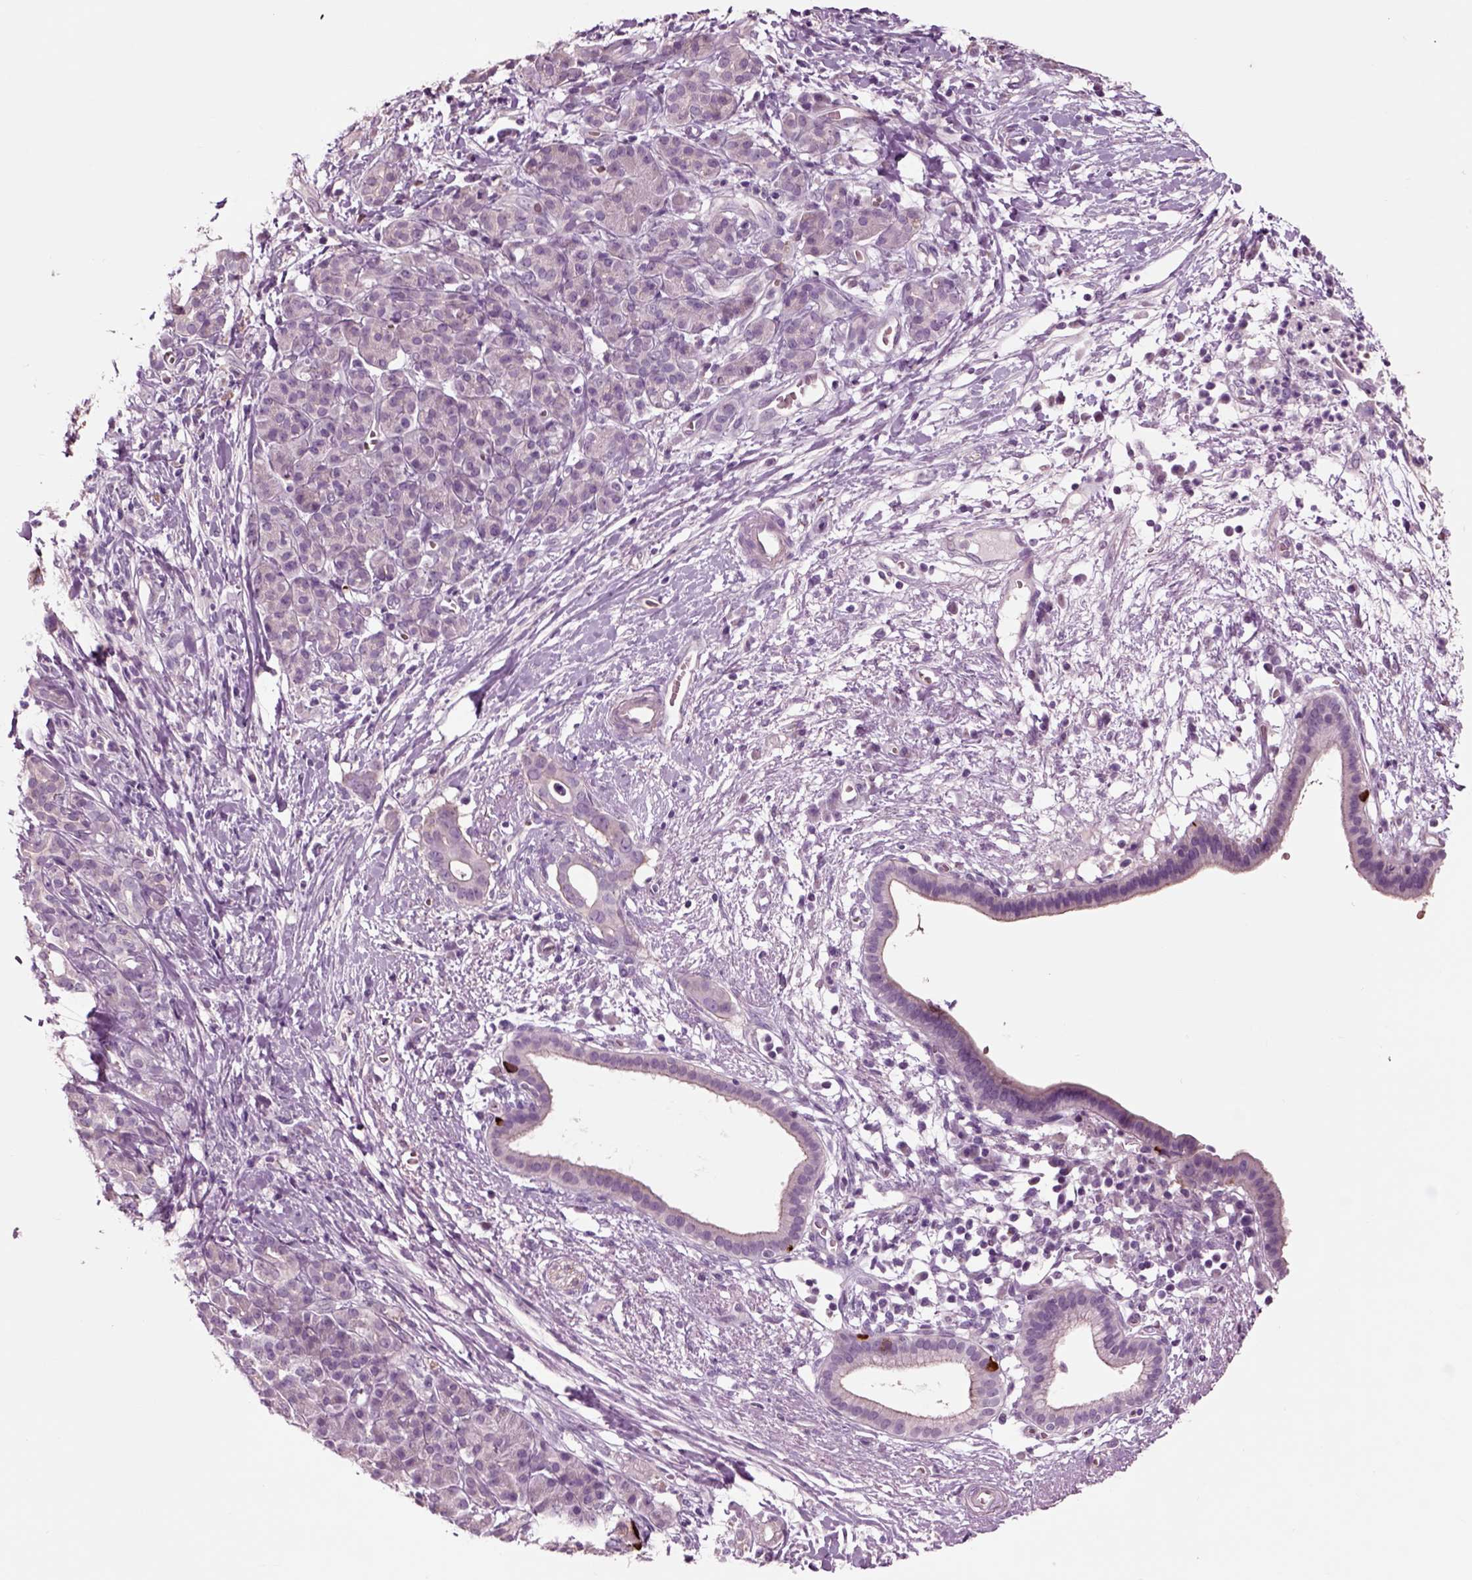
{"staining": {"intensity": "negative", "quantity": "none", "location": "none"}, "tissue": "pancreatic cancer", "cell_type": "Tumor cells", "image_type": "cancer", "snomed": [{"axis": "morphology", "description": "Adenocarcinoma, NOS"}, {"axis": "topography", "description": "Pancreas"}], "caption": "High magnification brightfield microscopy of pancreatic adenocarcinoma stained with DAB (3,3'-diaminobenzidine) (brown) and counterstained with hematoxylin (blue): tumor cells show no significant staining.", "gene": "CHGB", "patient": {"sex": "male", "age": 61}}